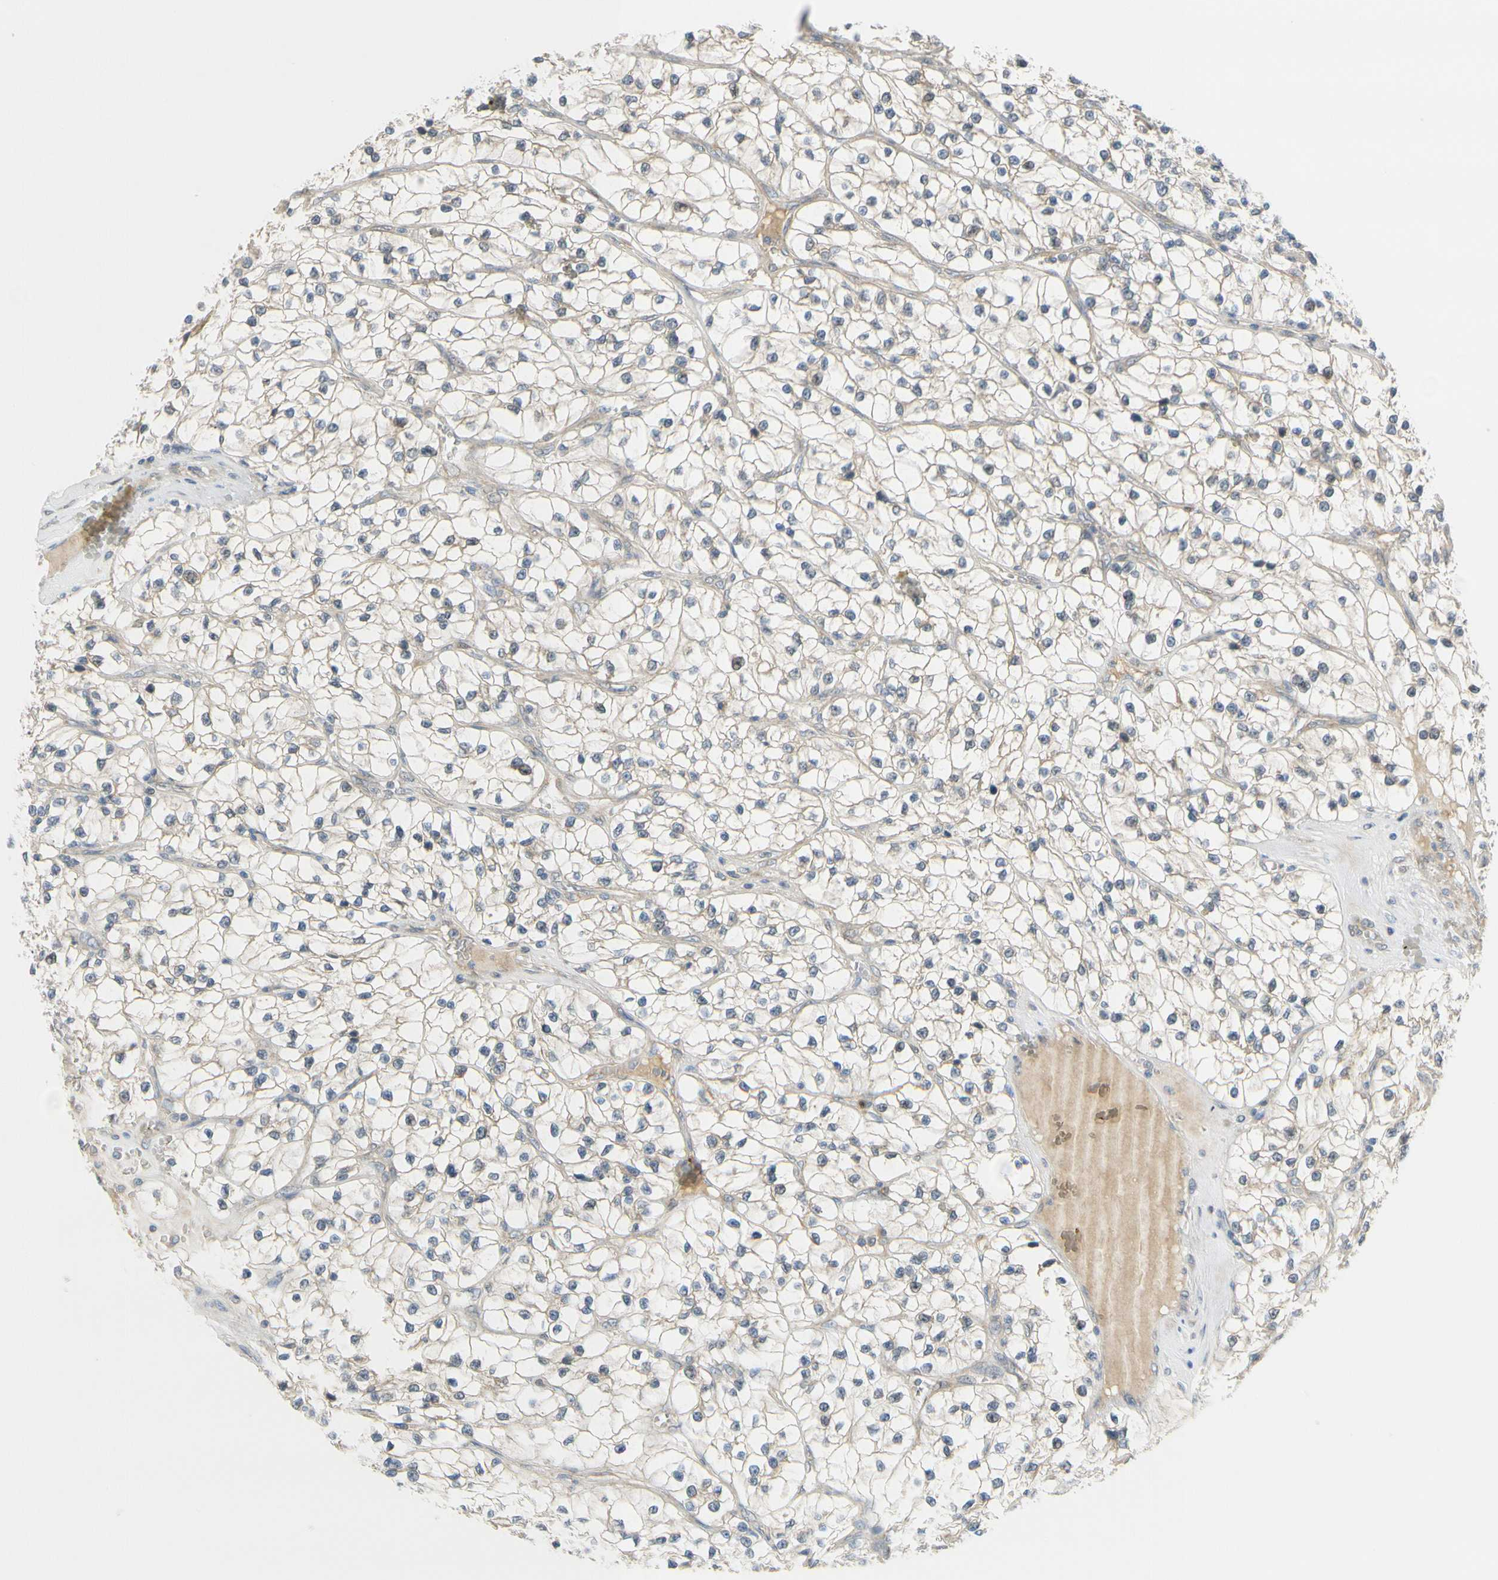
{"staining": {"intensity": "weak", "quantity": "25%-75%", "location": "cytoplasmic/membranous"}, "tissue": "renal cancer", "cell_type": "Tumor cells", "image_type": "cancer", "snomed": [{"axis": "morphology", "description": "Adenocarcinoma, NOS"}, {"axis": "topography", "description": "Kidney"}], "caption": "Immunohistochemistry (IHC) (DAB) staining of human adenocarcinoma (renal) demonstrates weak cytoplasmic/membranous protein staining in approximately 25%-75% of tumor cells.", "gene": "FHL2", "patient": {"sex": "female", "age": 57}}